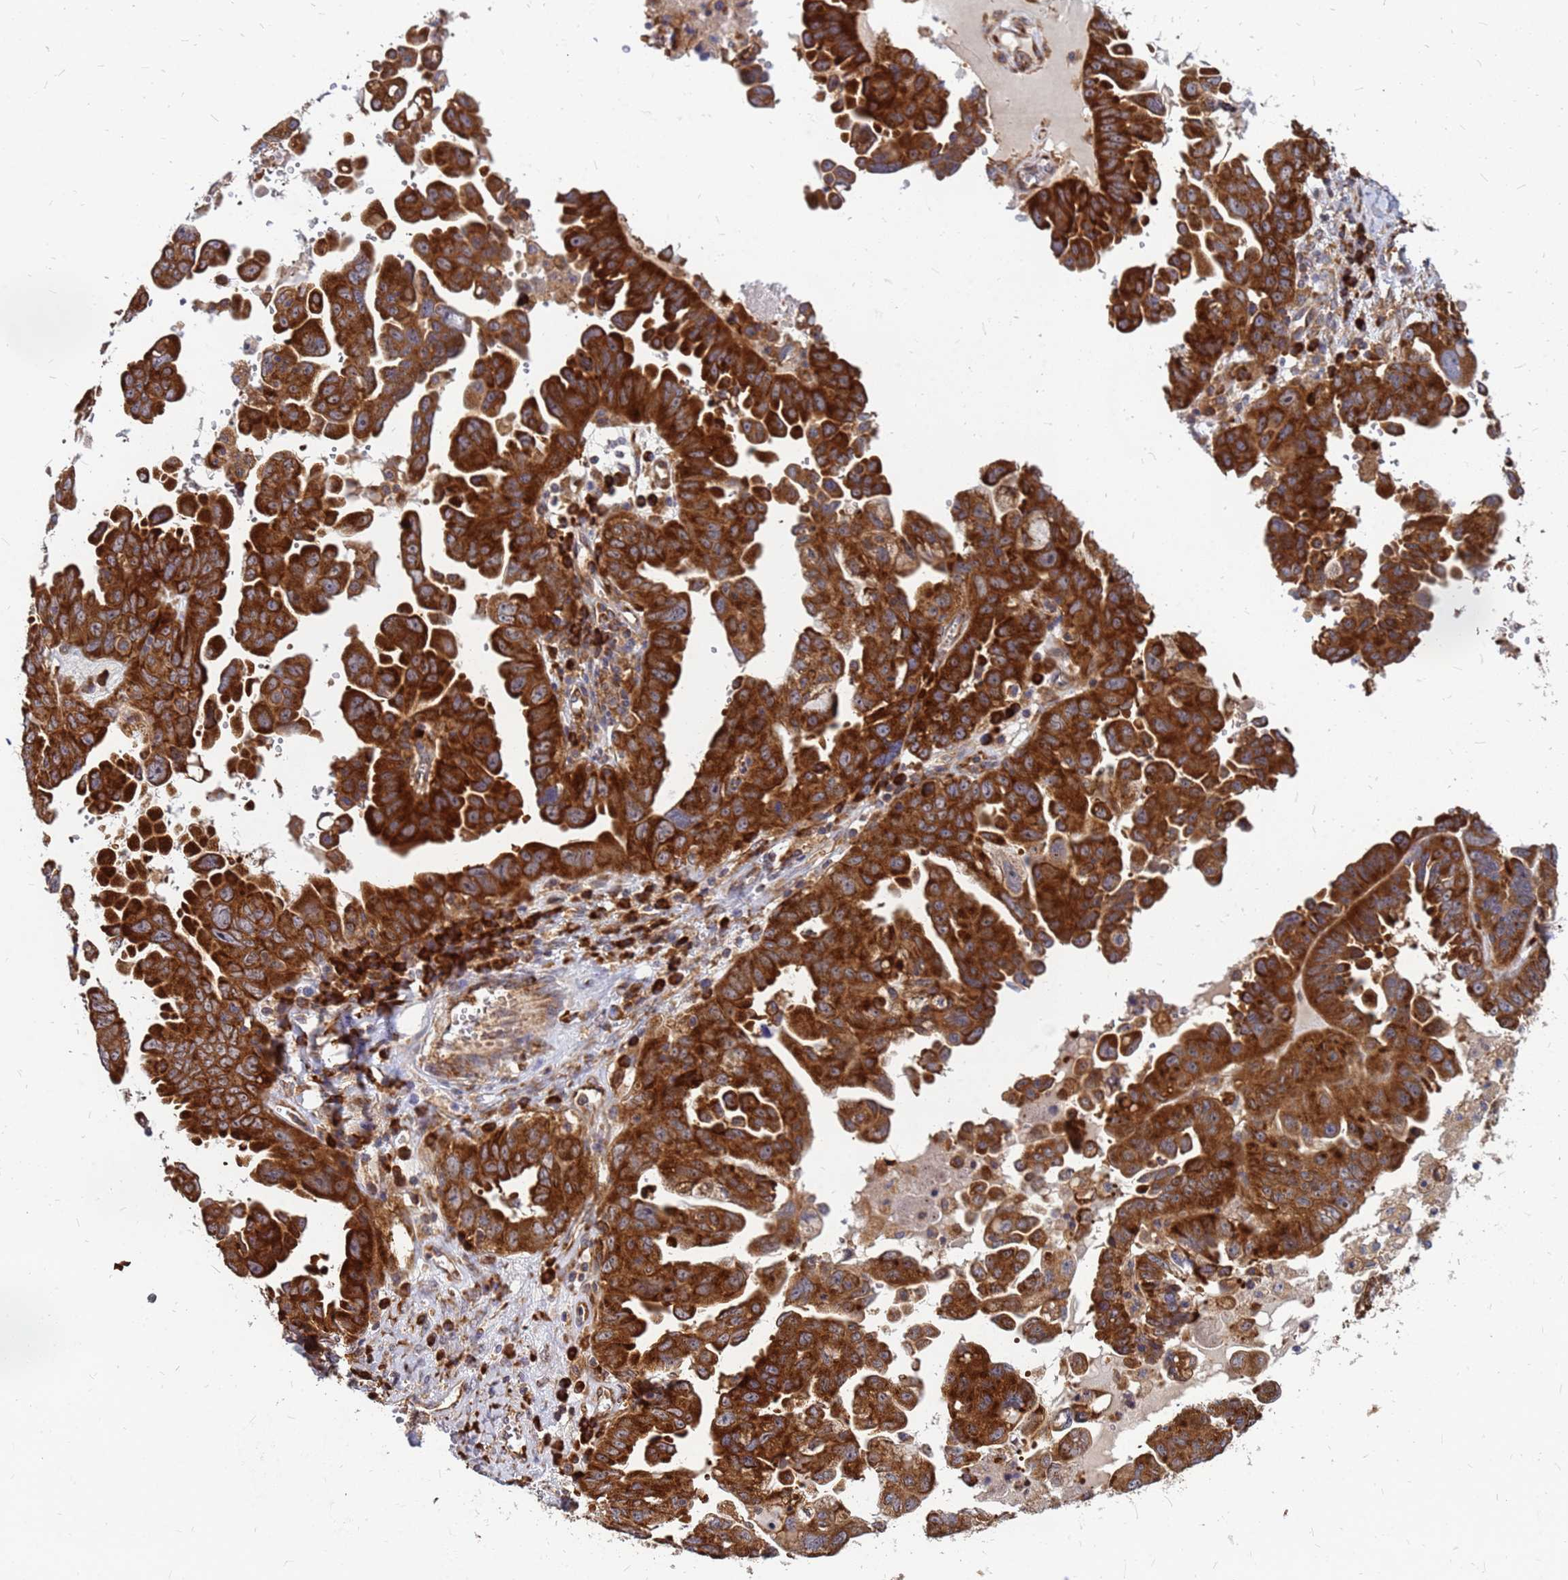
{"staining": {"intensity": "strong", "quantity": ">75%", "location": "cytoplasmic/membranous"}, "tissue": "ovarian cancer", "cell_type": "Tumor cells", "image_type": "cancer", "snomed": [{"axis": "morphology", "description": "Carcinoma, endometroid"}, {"axis": "topography", "description": "Ovary"}], "caption": "Immunohistochemistry staining of ovarian endometroid carcinoma, which reveals high levels of strong cytoplasmic/membranous staining in approximately >75% of tumor cells indicating strong cytoplasmic/membranous protein staining. The staining was performed using DAB (brown) for protein detection and nuclei were counterstained in hematoxylin (blue).", "gene": "RPL8", "patient": {"sex": "female", "age": 62}}